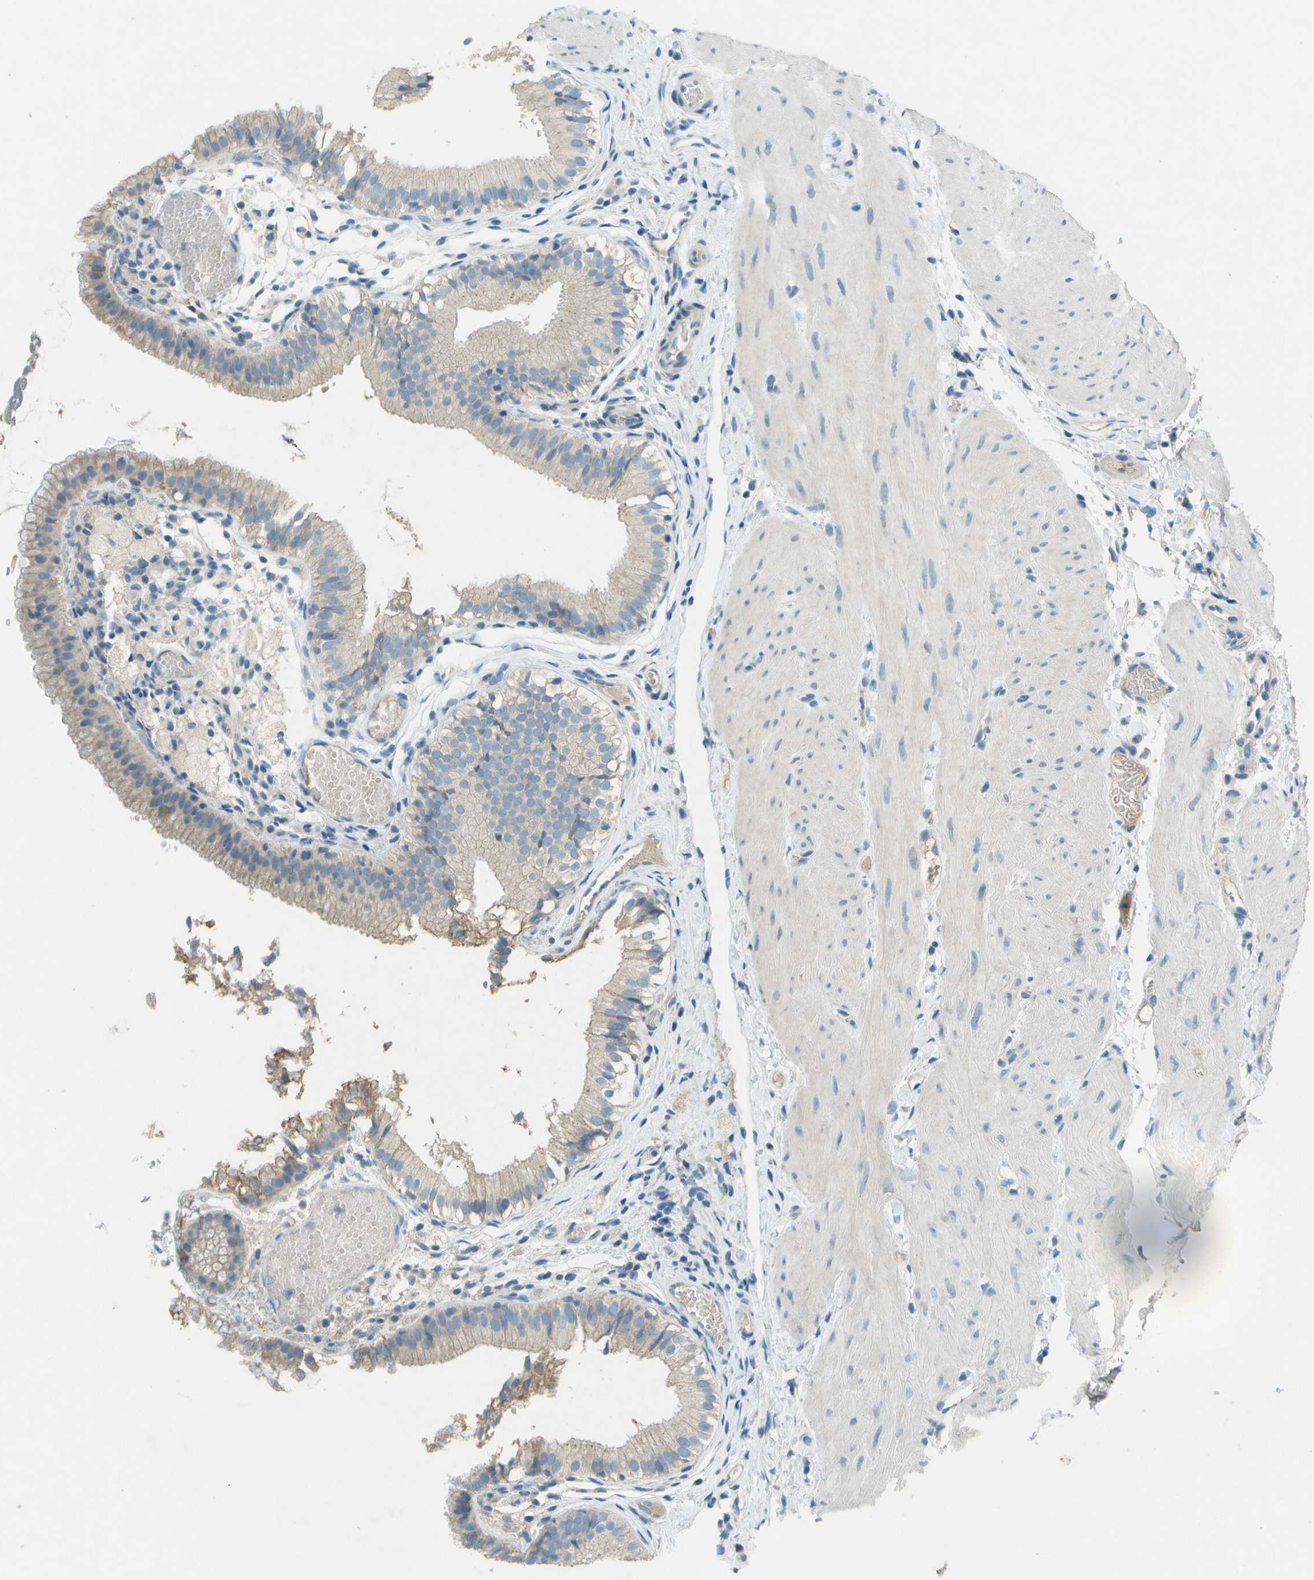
{"staining": {"intensity": "weak", "quantity": ">75%", "location": "cytoplasmic/membranous"}, "tissue": "gallbladder", "cell_type": "Glandular cells", "image_type": "normal", "snomed": [{"axis": "morphology", "description": "Normal tissue, NOS"}, {"axis": "topography", "description": "Gallbladder"}], "caption": "Protein staining of unremarkable gallbladder displays weak cytoplasmic/membranous positivity in approximately >75% of glandular cells. The protein of interest is stained brown, and the nuclei are stained in blue (DAB IHC with brightfield microscopy, high magnification).", "gene": "LGI2", "patient": {"sex": "female", "age": 26}}